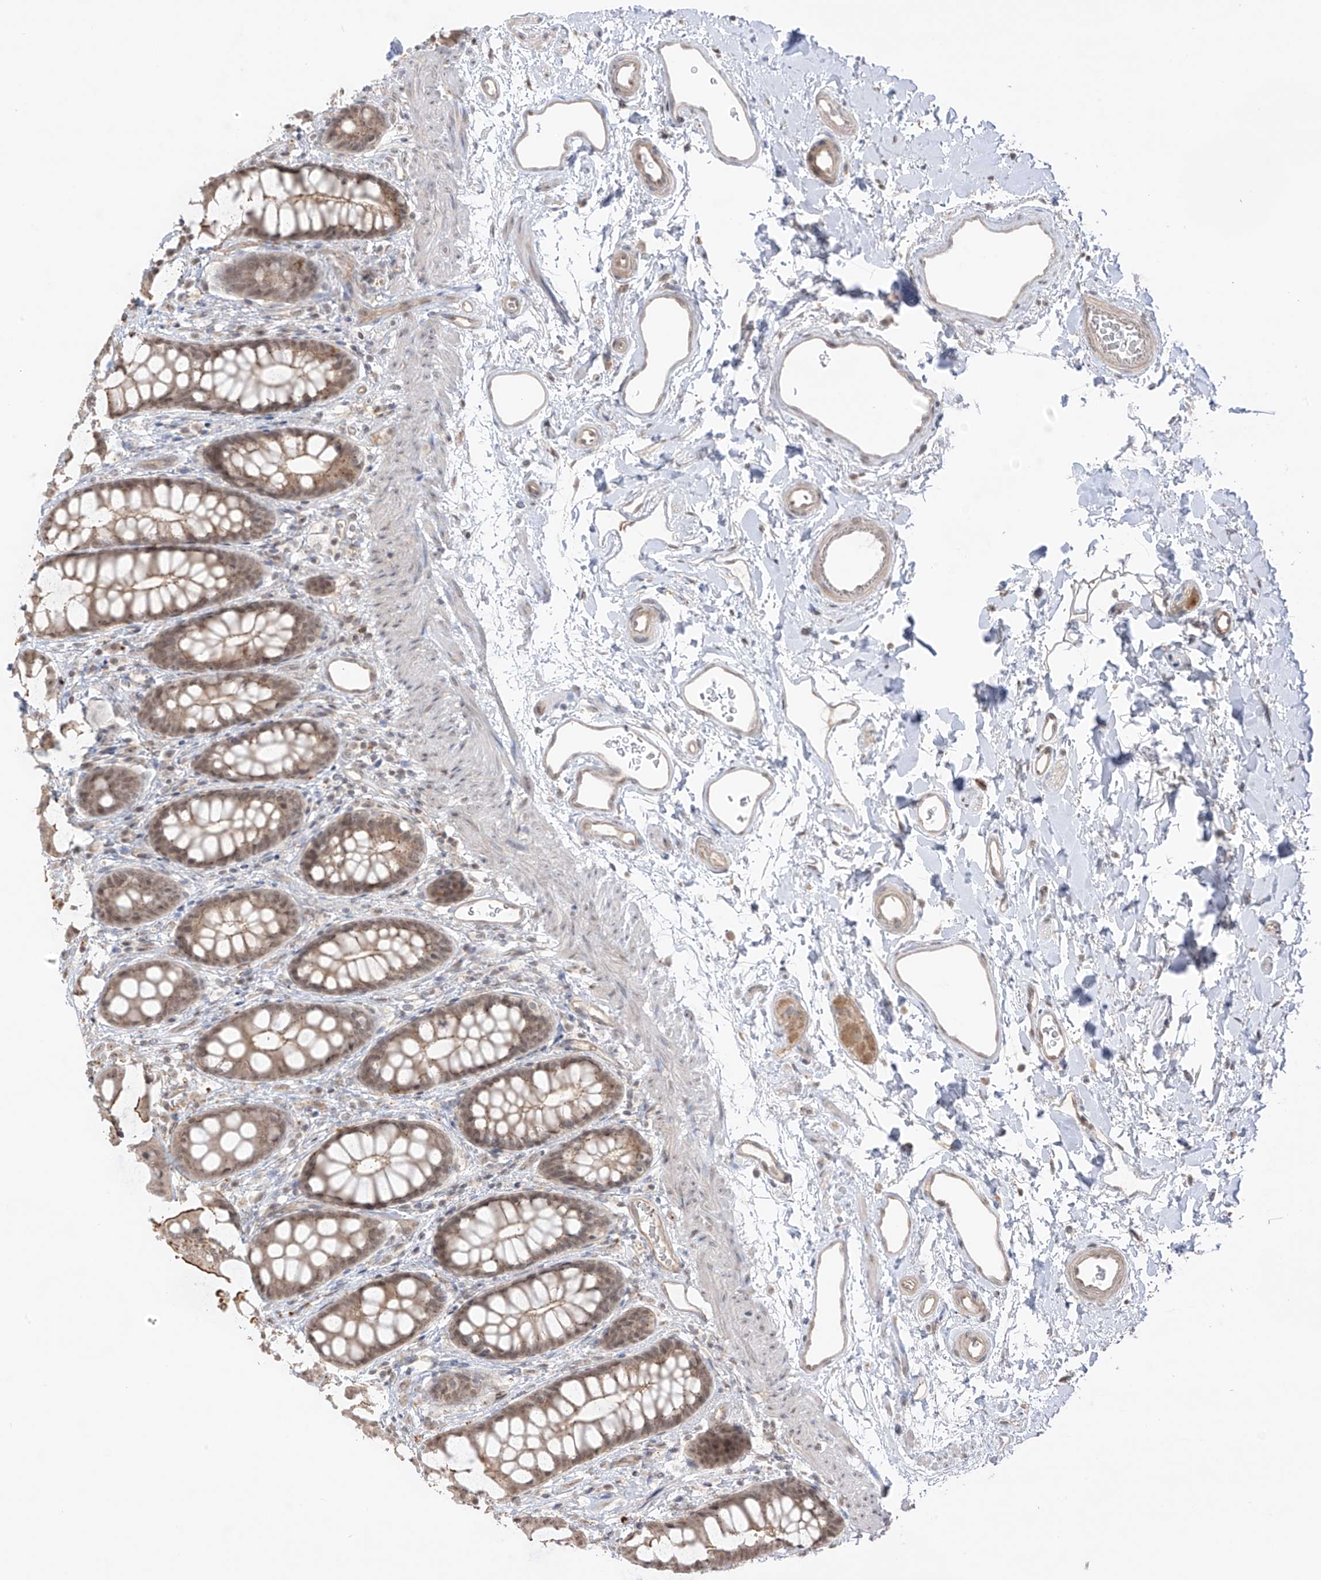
{"staining": {"intensity": "weak", "quantity": "25%-75%", "location": "cytoplasmic/membranous"}, "tissue": "rectum", "cell_type": "Glandular cells", "image_type": "normal", "snomed": [{"axis": "morphology", "description": "Normal tissue, NOS"}, {"axis": "topography", "description": "Rectum"}], "caption": "This is a micrograph of immunohistochemistry staining of benign rectum, which shows weak staining in the cytoplasmic/membranous of glandular cells.", "gene": "N4BP3", "patient": {"sex": "female", "age": 65}}